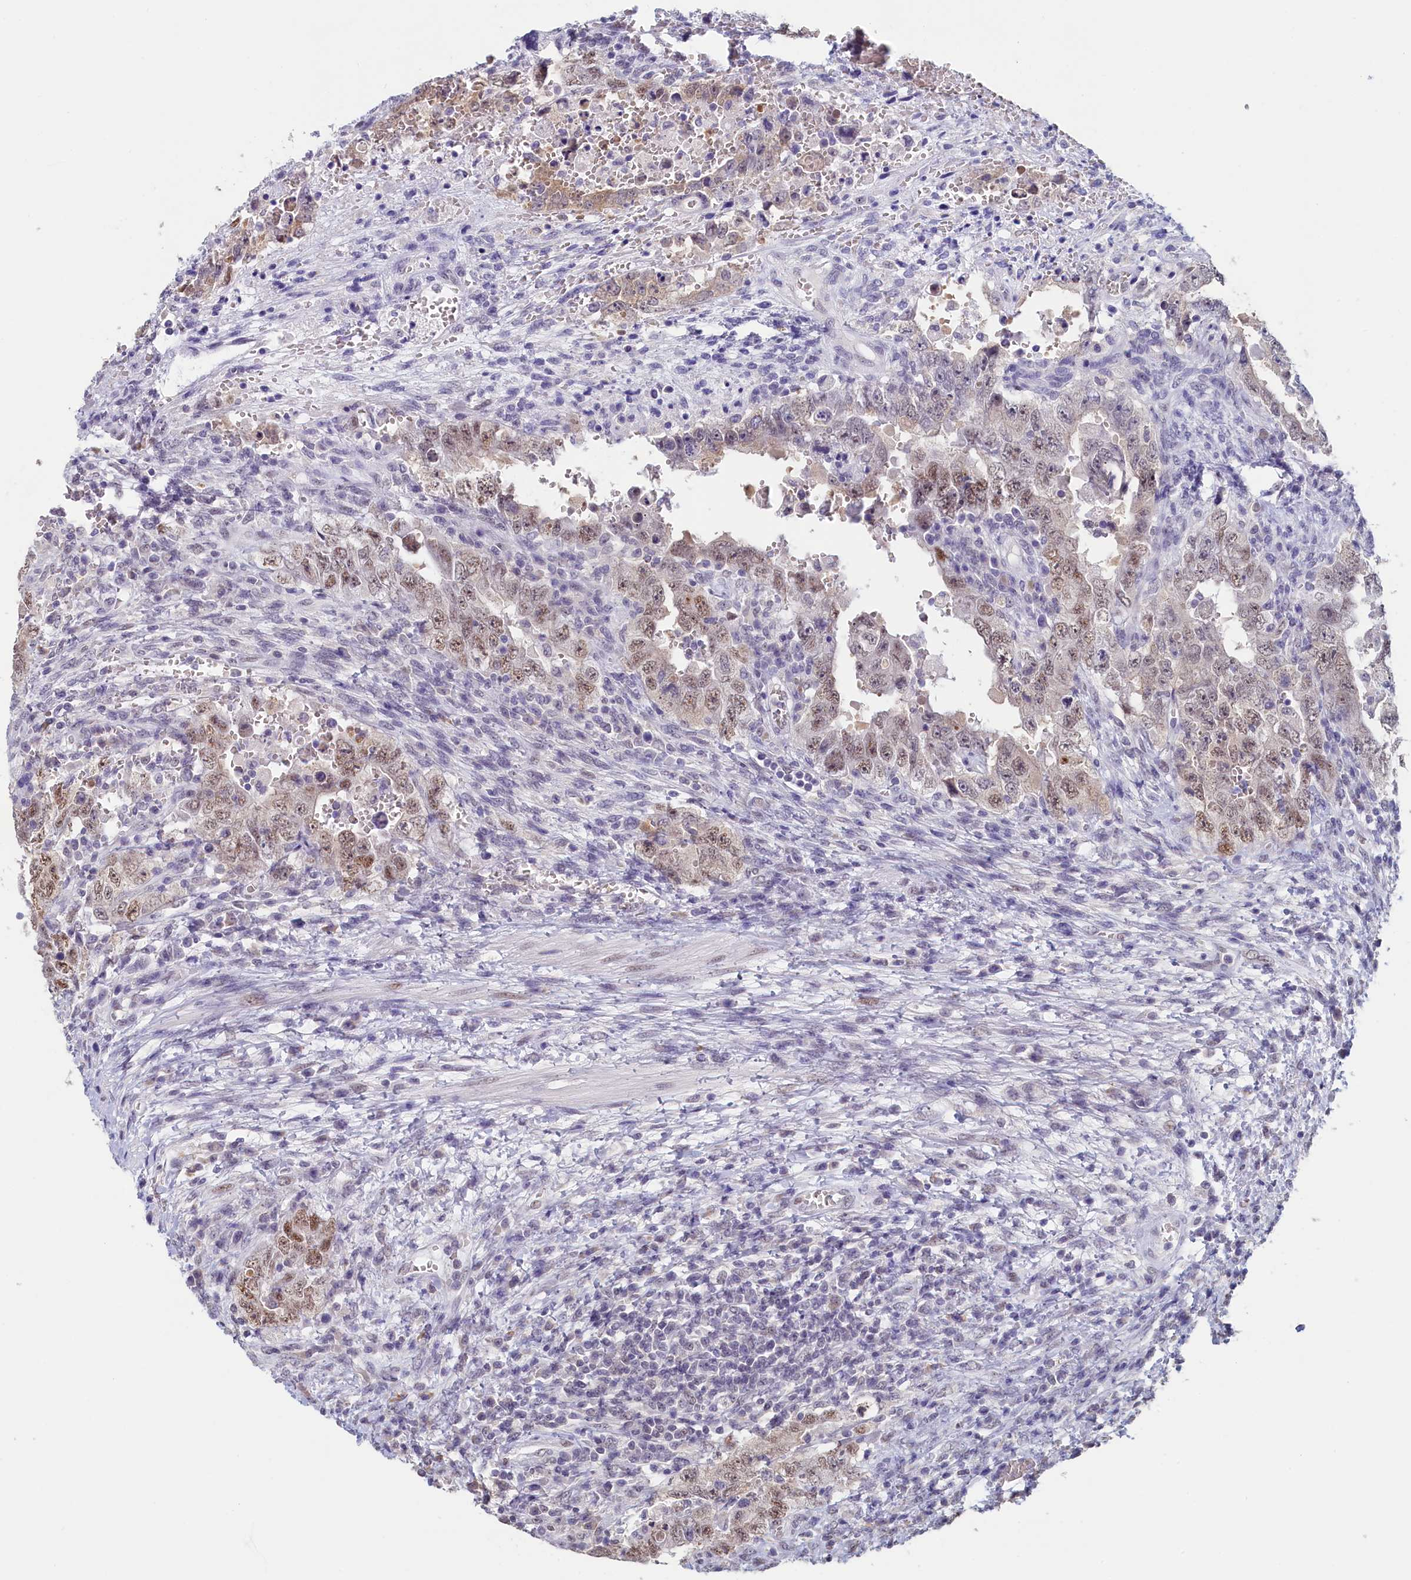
{"staining": {"intensity": "moderate", "quantity": ">75%", "location": "nuclear"}, "tissue": "testis cancer", "cell_type": "Tumor cells", "image_type": "cancer", "snomed": [{"axis": "morphology", "description": "Carcinoma, Embryonal, NOS"}, {"axis": "topography", "description": "Testis"}], "caption": "Testis embryonal carcinoma tissue reveals moderate nuclear expression in approximately >75% of tumor cells", "gene": "MOSPD3", "patient": {"sex": "male", "age": 26}}